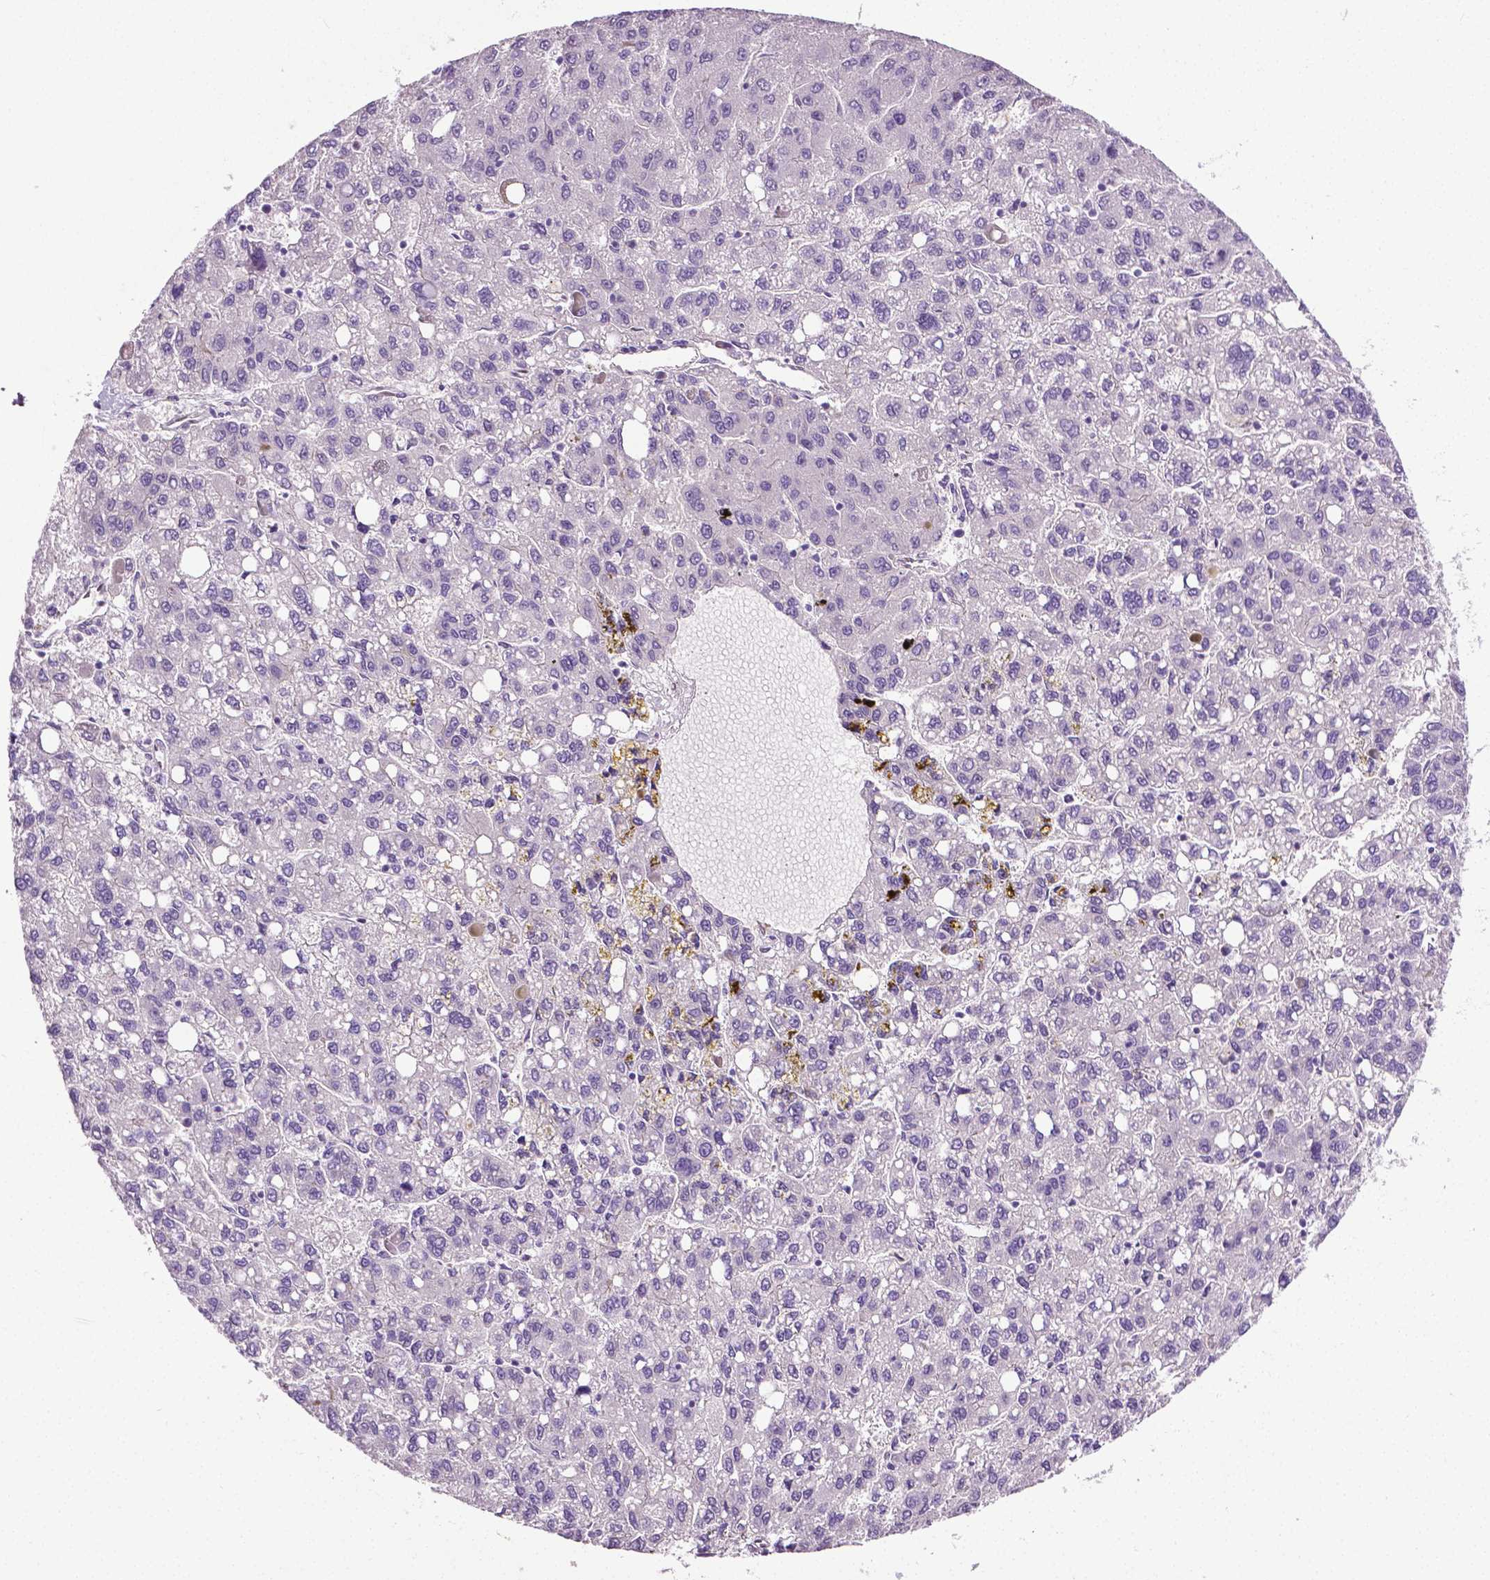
{"staining": {"intensity": "negative", "quantity": "none", "location": "none"}, "tissue": "liver cancer", "cell_type": "Tumor cells", "image_type": "cancer", "snomed": [{"axis": "morphology", "description": "Carcinoma, Hepatocellular, NOS"}, {"axis": "topography", "description": "Liver"}], "caption": "Tumor cells are negative for protein expression in human liver cancer. The staining was performed using DAB (3,3'-diaminobenzidine) to visualize the protein expression in brown, while the nuclei were stained in blue with hematoxylin (Magnification: 20x).", "gene": "PTGER3", "patient": {"sex": "female", "age": 82}}